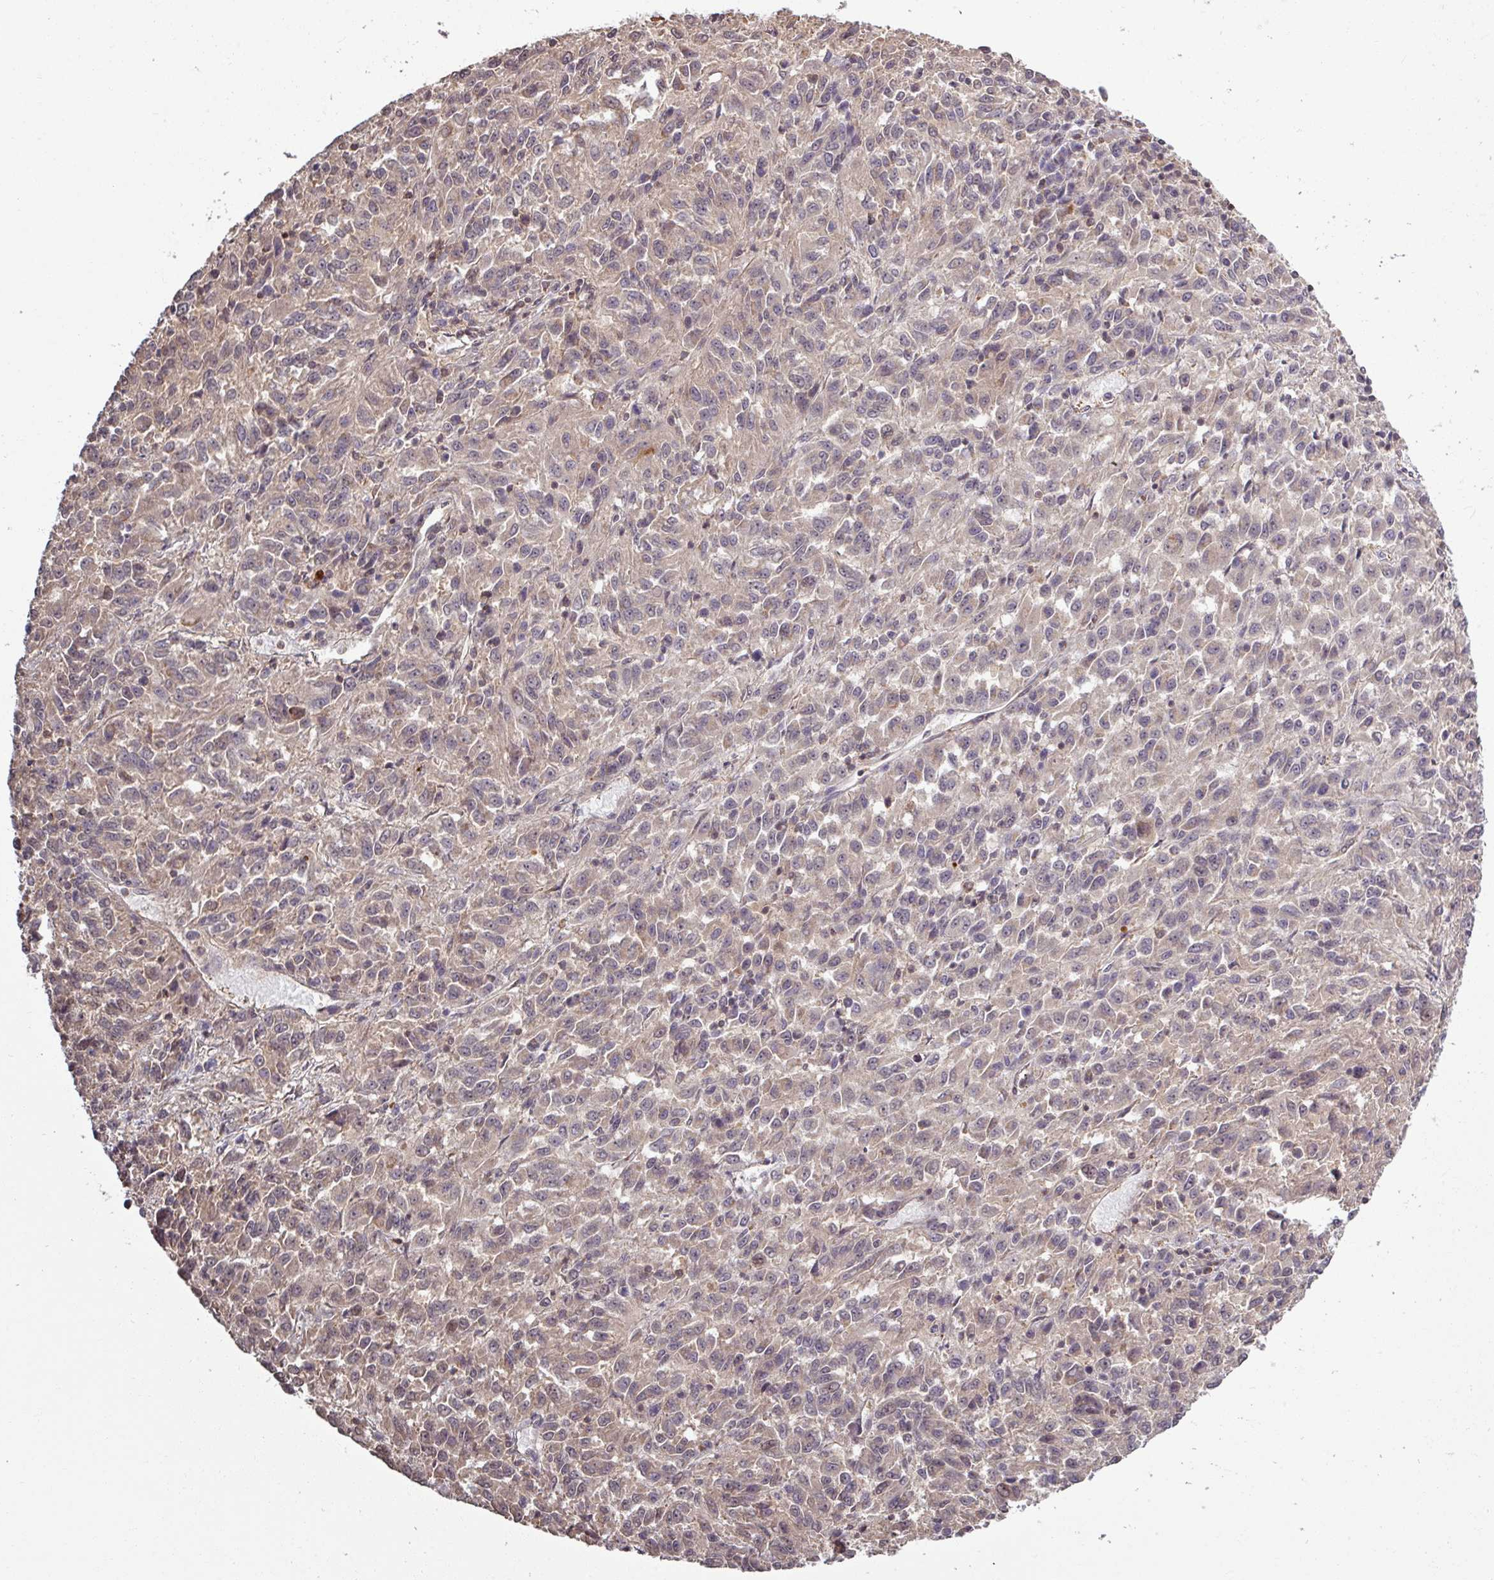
{"staining": {"intensity": "weak", "quantity": "25%-75%", "location": "cytoplasmic/membranous"}, "tissue": "melanoma", "cell_type": "Tumor cells", "image_type": "cancer", "snomed": [{"axis": "morphology", "description": "Malignant melanoma, Metastatic site"}, {"axis": "topography", "description": "Lung"}], "caption": "Malignant melanoma (metastatic site) tissue demonstrates weak cytoplasmic/membranous staining in about 25%-75% of tumor cells, visualized by immunohistochemistry.", "gene": "TUSC3", "patient": {"sex": "male", "age": 64}}